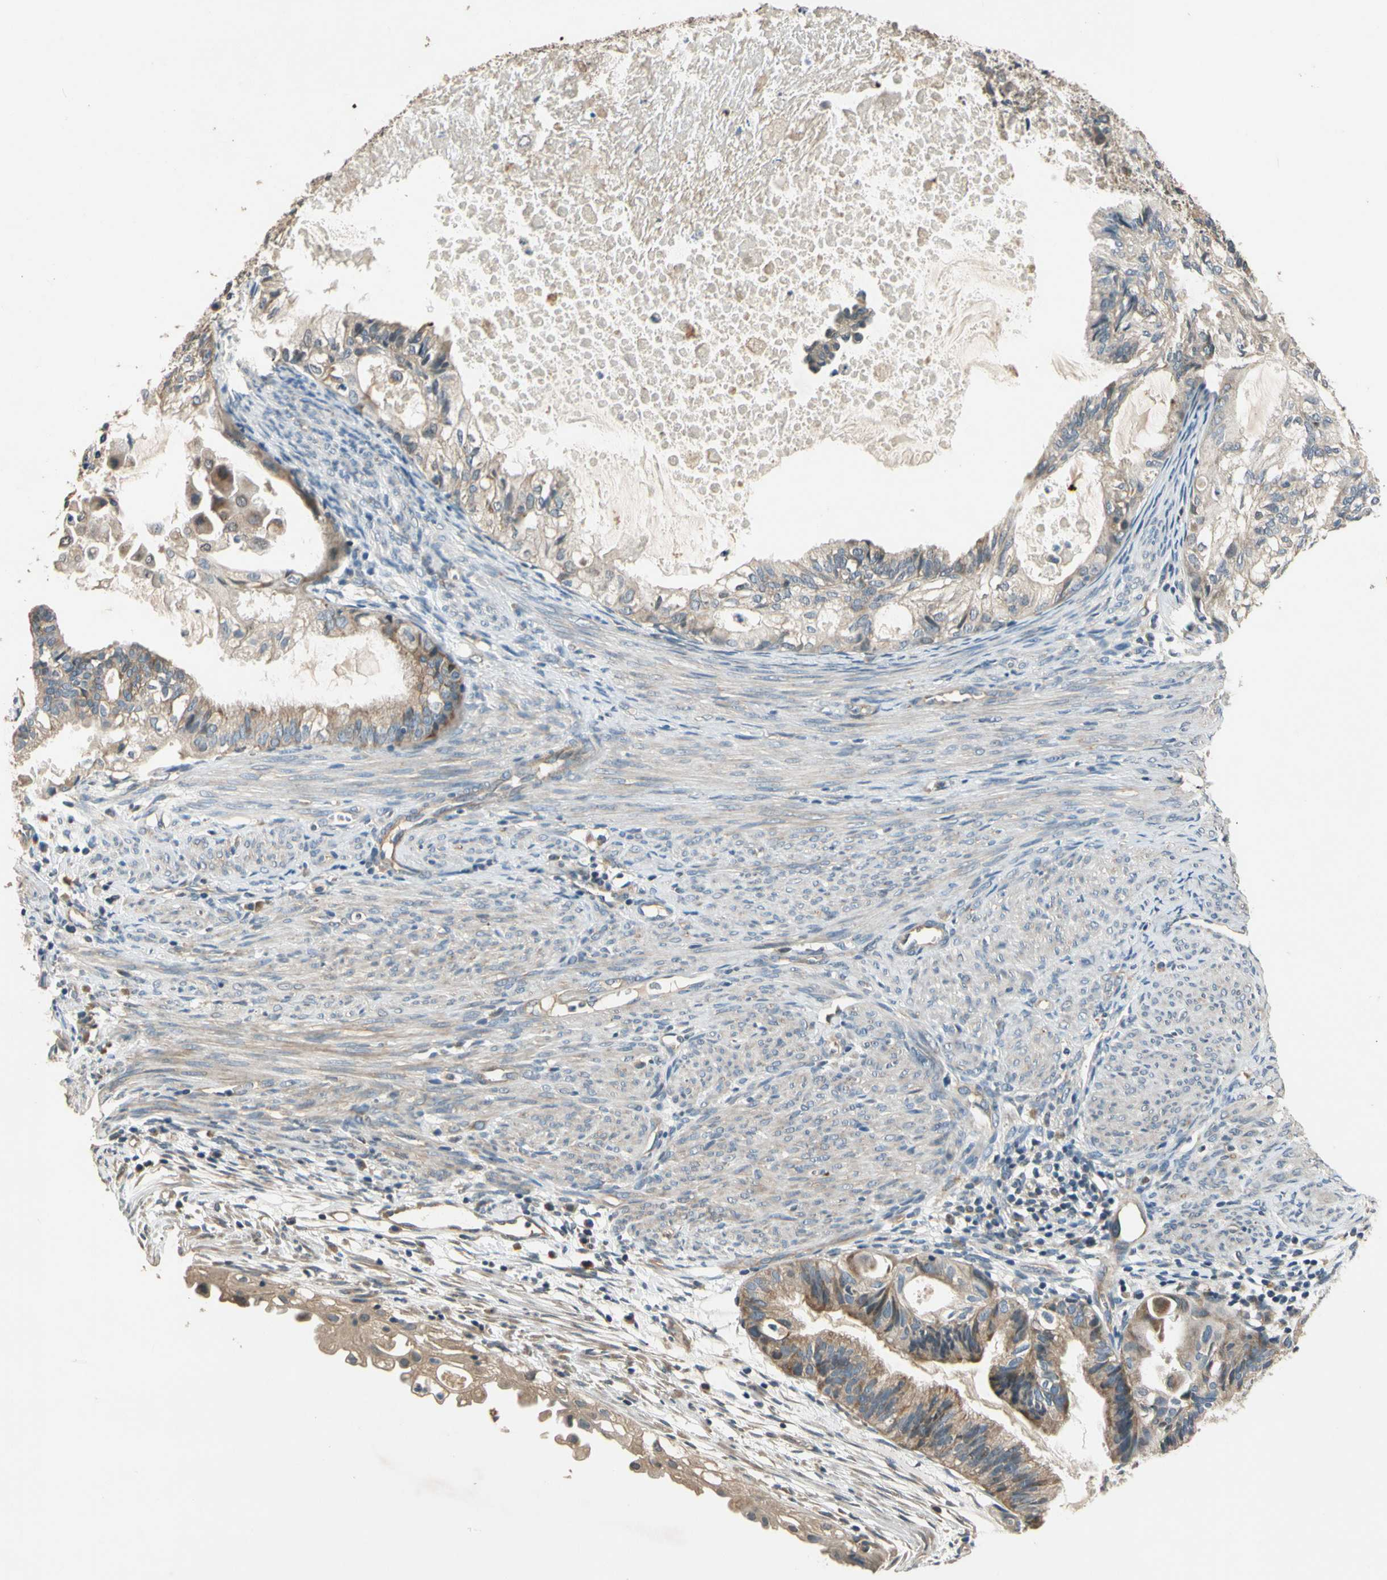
{"staining": {"intensity": "moderate", "quantity": "25%-75%", "location": "cytoplasmic/membranous"}, "tissue": "cervical cancer", "cell_type": "Tumor cells", "image_type": "cancer", "snomed": [{"axis": "morphology", "description": "Normal tissue, NOS"}, {"axis": "morphology", "description": "Adenocarcinoma, NOS"}, {"axis": "topography", "description": "Cervix"}, {"axis": "topography", "description": "Endometrium"}], "caption": "This is an image of IHC staining of cervical cancer (adenocarcinoma), which shows moderate staining in the cytoplasmic/membranous of tumor cells.", "gene": "ALKBH3", "patient": {"sex": "female", "age": 86}}